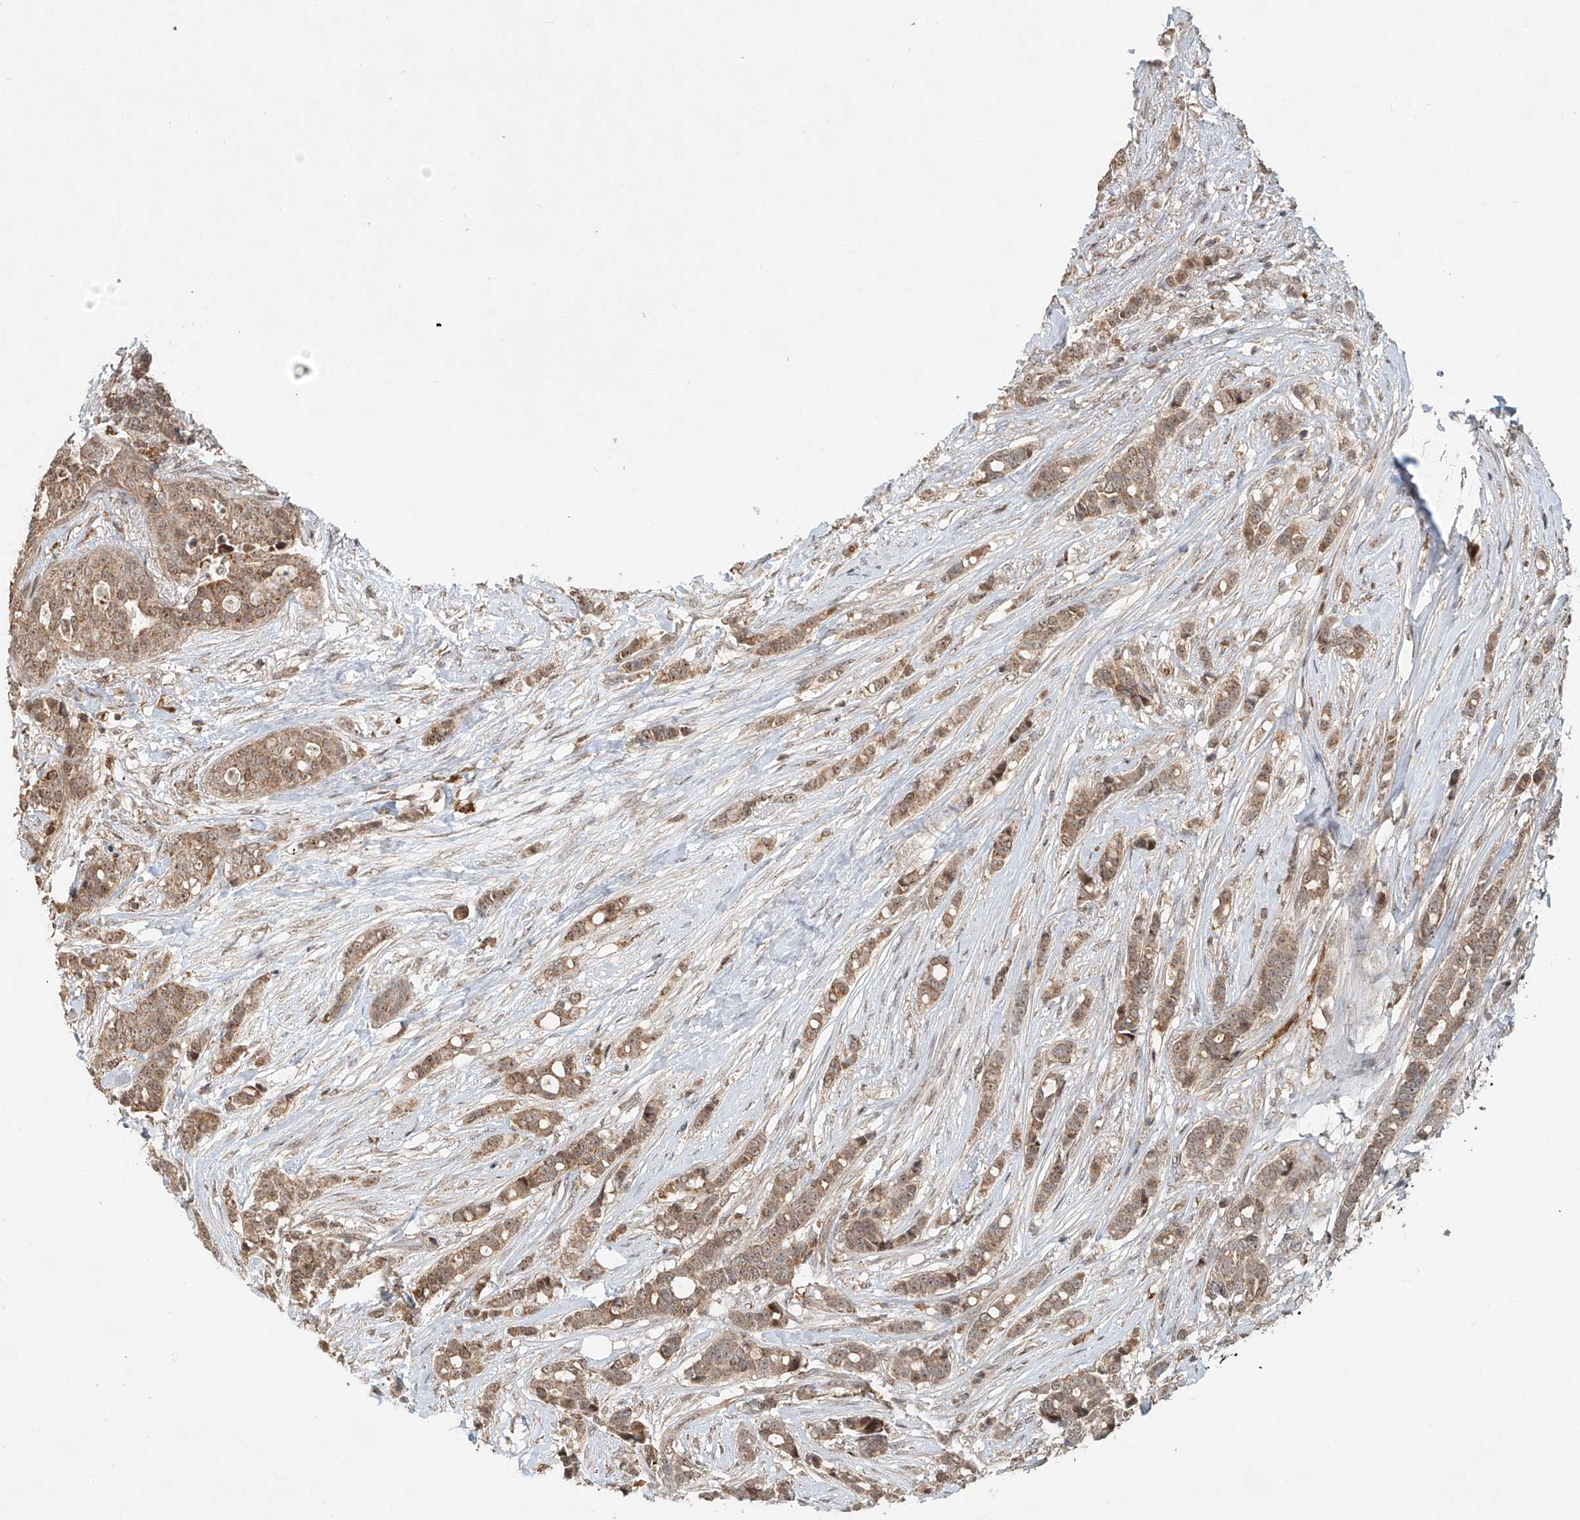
{"staining": {"intensity": "weak", "quantity": ">75%", "location": "cytoplasmic/membranous,nuclear"}, "tissue": "breast cancer", "cell_type": "Tumor cells", "image_type": "cancer", "snomed": [{"axis": "morphology", "description": "Lobular carcinoma"}, {"axis": "topography", "description": "Breast"}], "caption": "This is an image of immunohistochemistry (IHC) staining of breast cancer, which shows weak expression in the cytoplasmic/membranous and nuclear of tumor cells.", "gene": "SYTL3", "patient": {"sex": "female", "age": 51}}